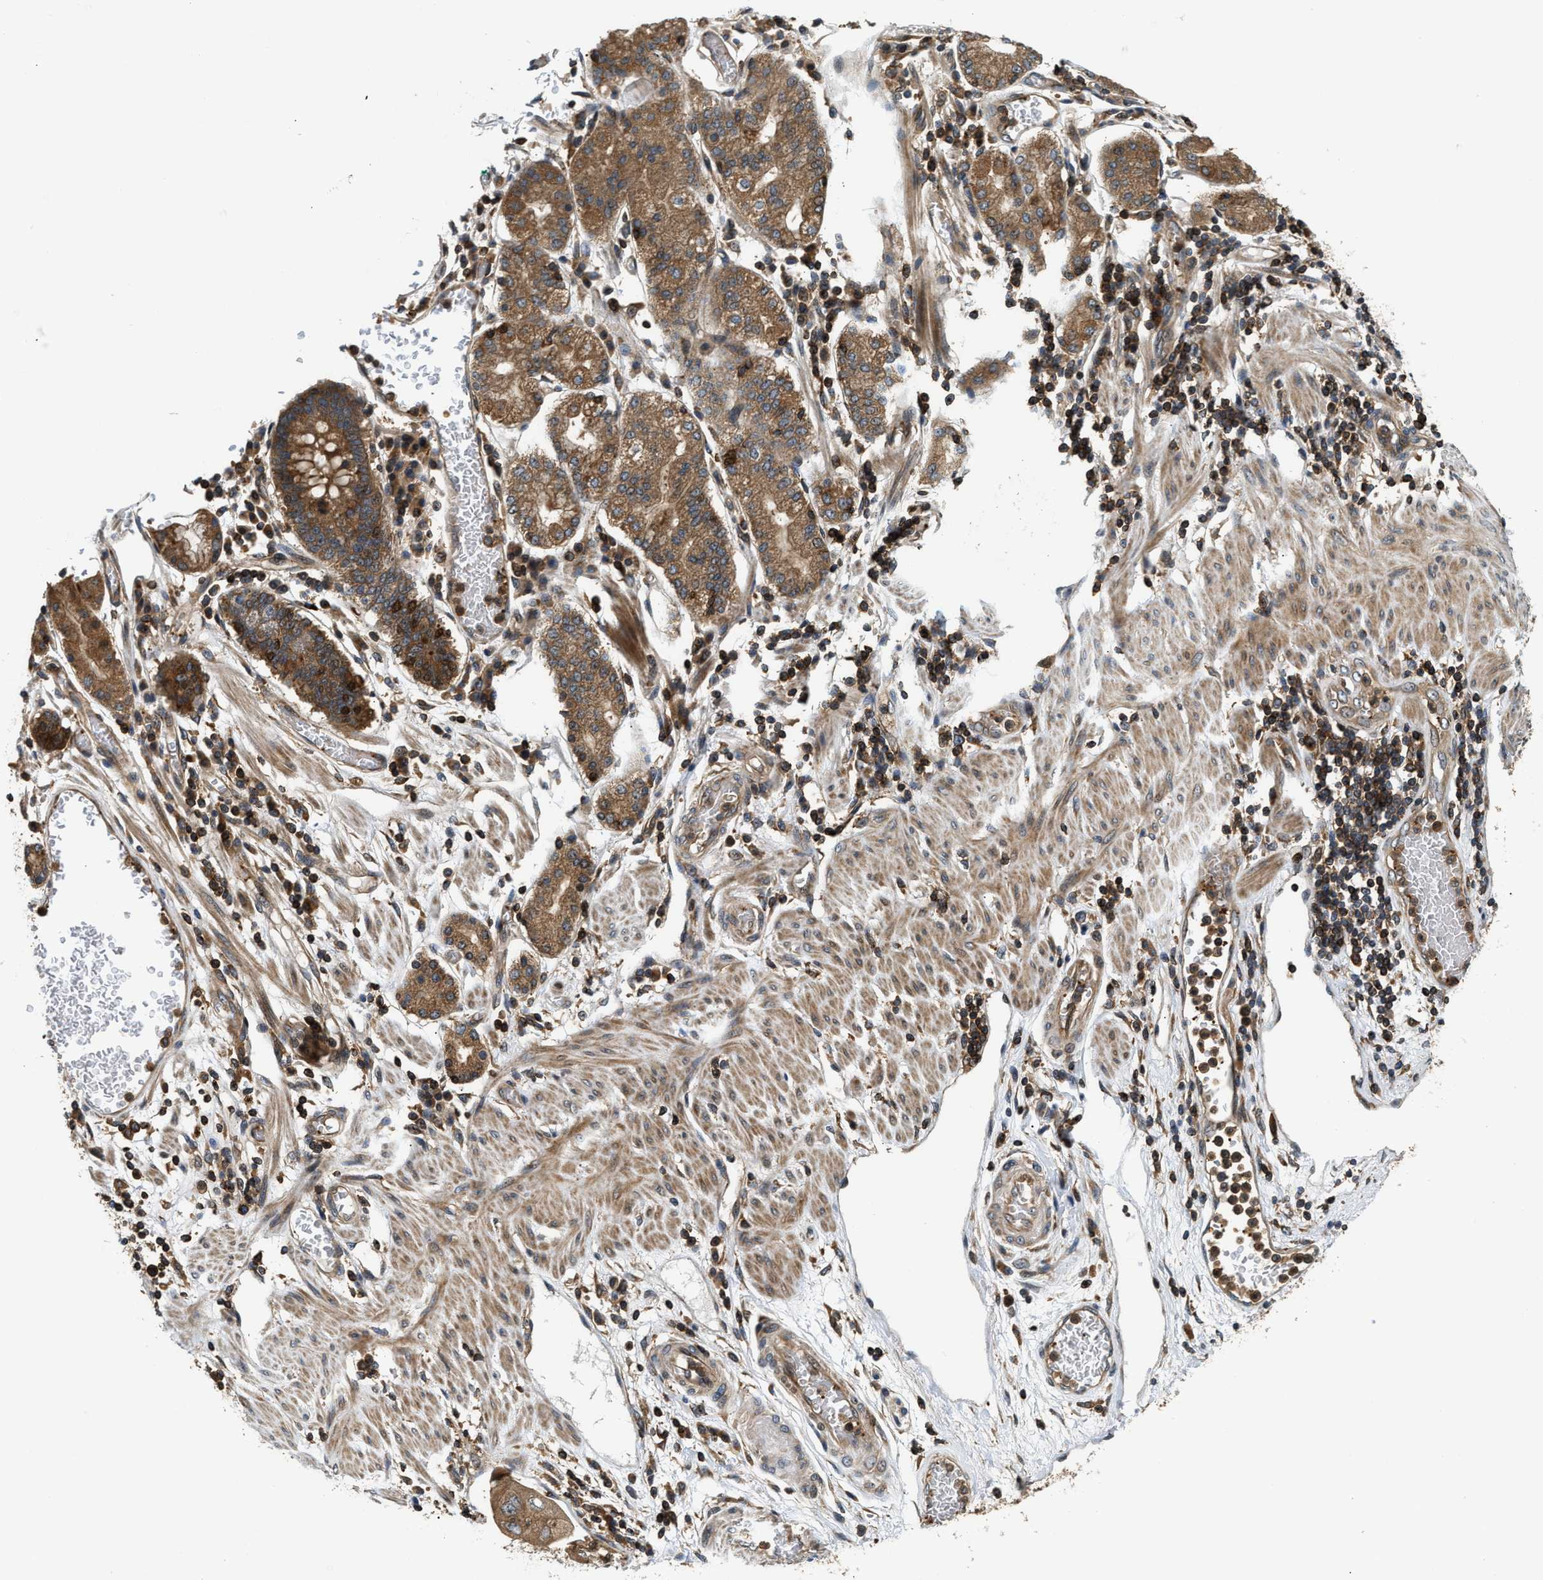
{"staining": {"intensity": "moderate", "quantity": ">75%", "location": "cytoplasmic/membranous"}, "tissue": "stomach cancer", "cell_type": "Tumor cells", "image_type": "cancer", "snomed": [{"axis": "morphology", "description": "Adenocarcinoma, NOS"}, {"axis": "topography", "description": "Stomach"}], "caption": "Protein analysis of adenocarcinoma (stomach) tissue exhibits moderate cytoplasmic/membranous positivity in about >75% of tumor cells.", "gene": "SNX5", "patient": {"sex": "female", "age": 73}}